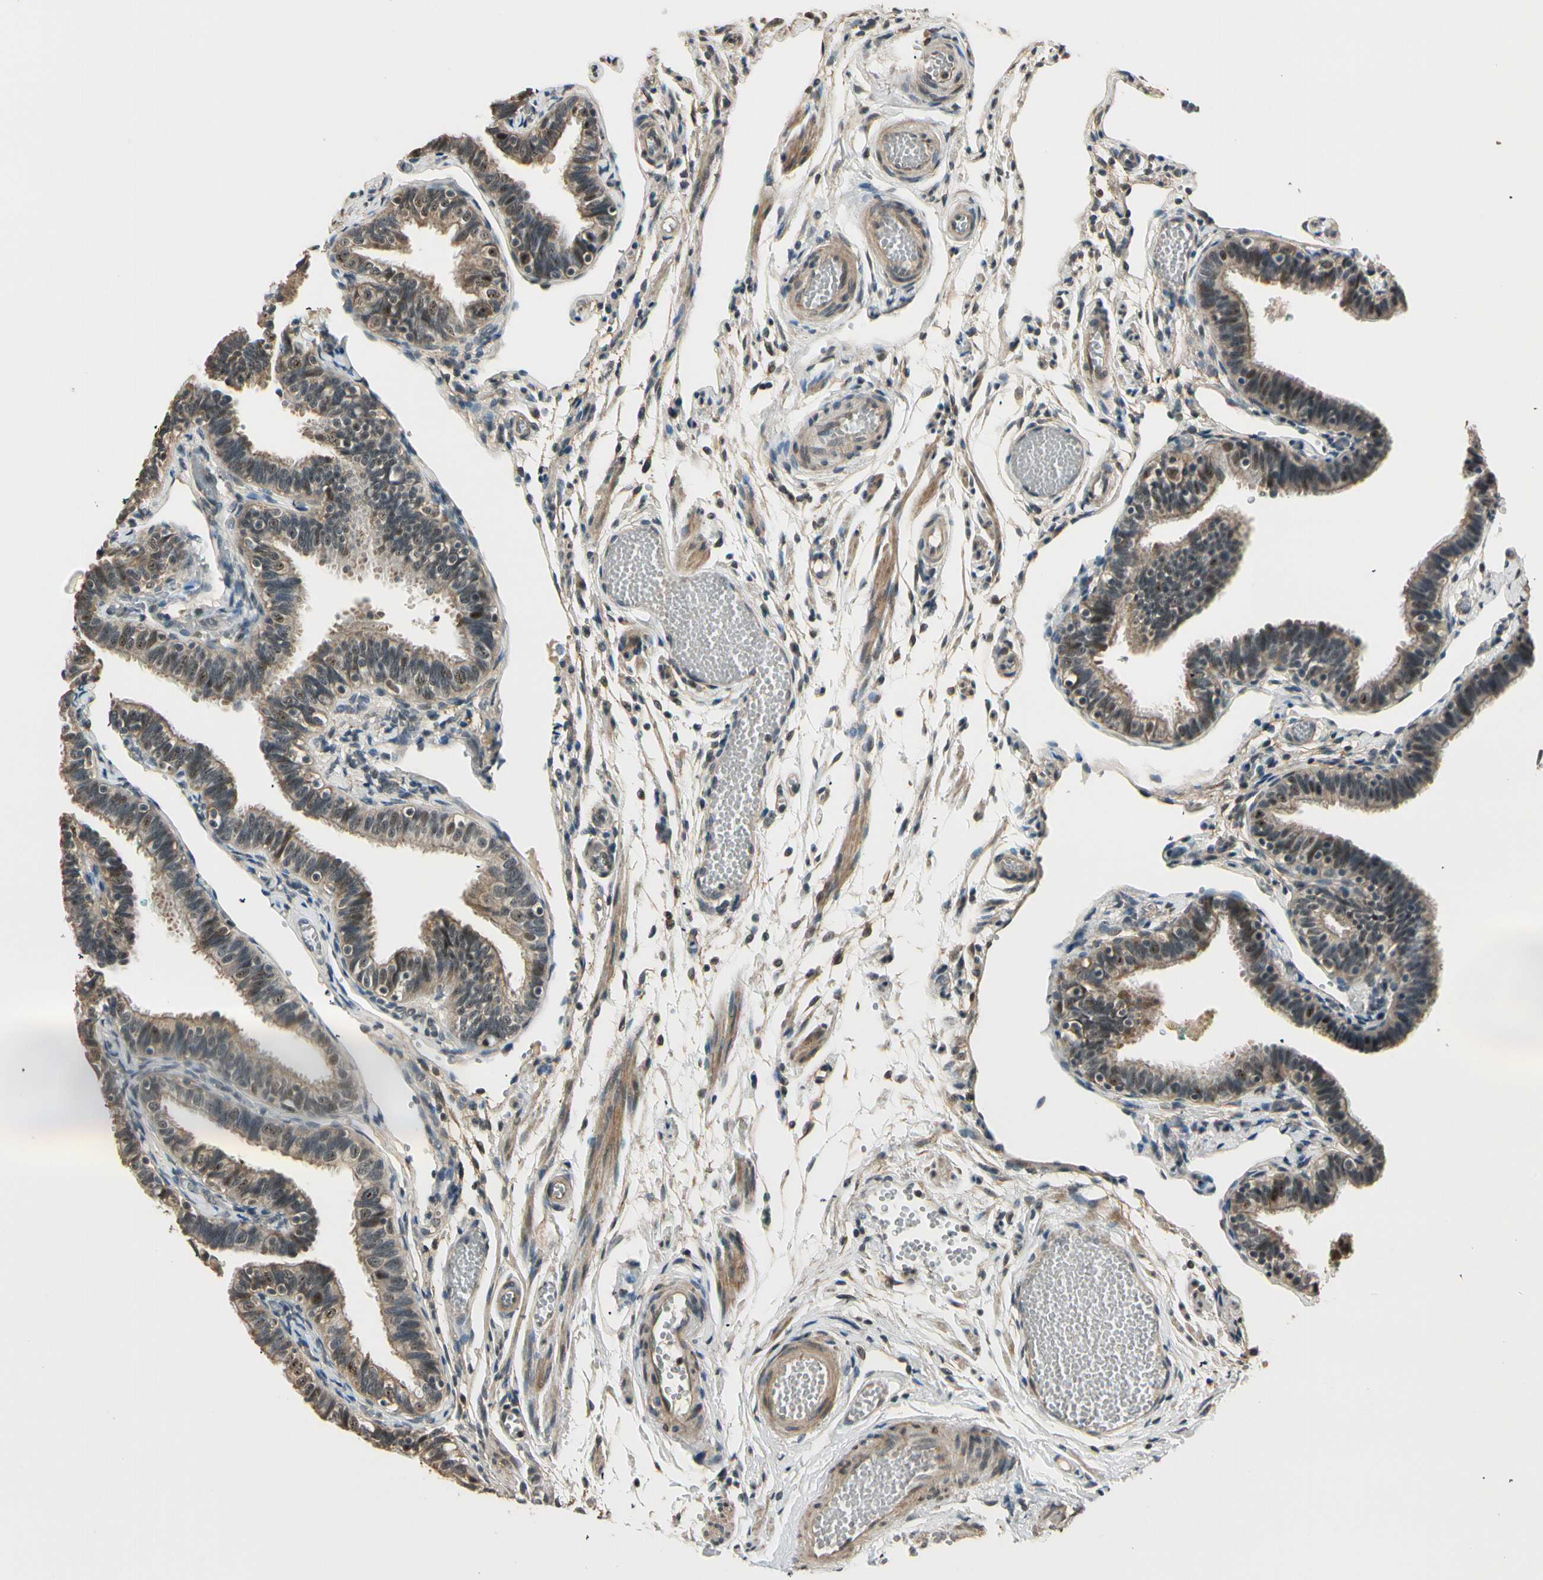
{"staining": {"intensity": "moderate", "quantity": "25%-75%", "location": "cytoplasmic/membranous,nuclear"}, "tissue": "fallopian tube", "cell_type": "Glandular cells", "image_type": "normal", "snomed": [{"axis": "morphology", "description": "Normal tissue, NOS"}, {"axis": "topography", "description": "Fallopian tube"}], "caption": "A photomicrograph of fallopian tube stained for a protein displays moderate cytoplasmic/membranous,nuclear brown staining in glandular cells.", "gene": "MCPH1", "patient": {"sex": "female", "age": 46}}